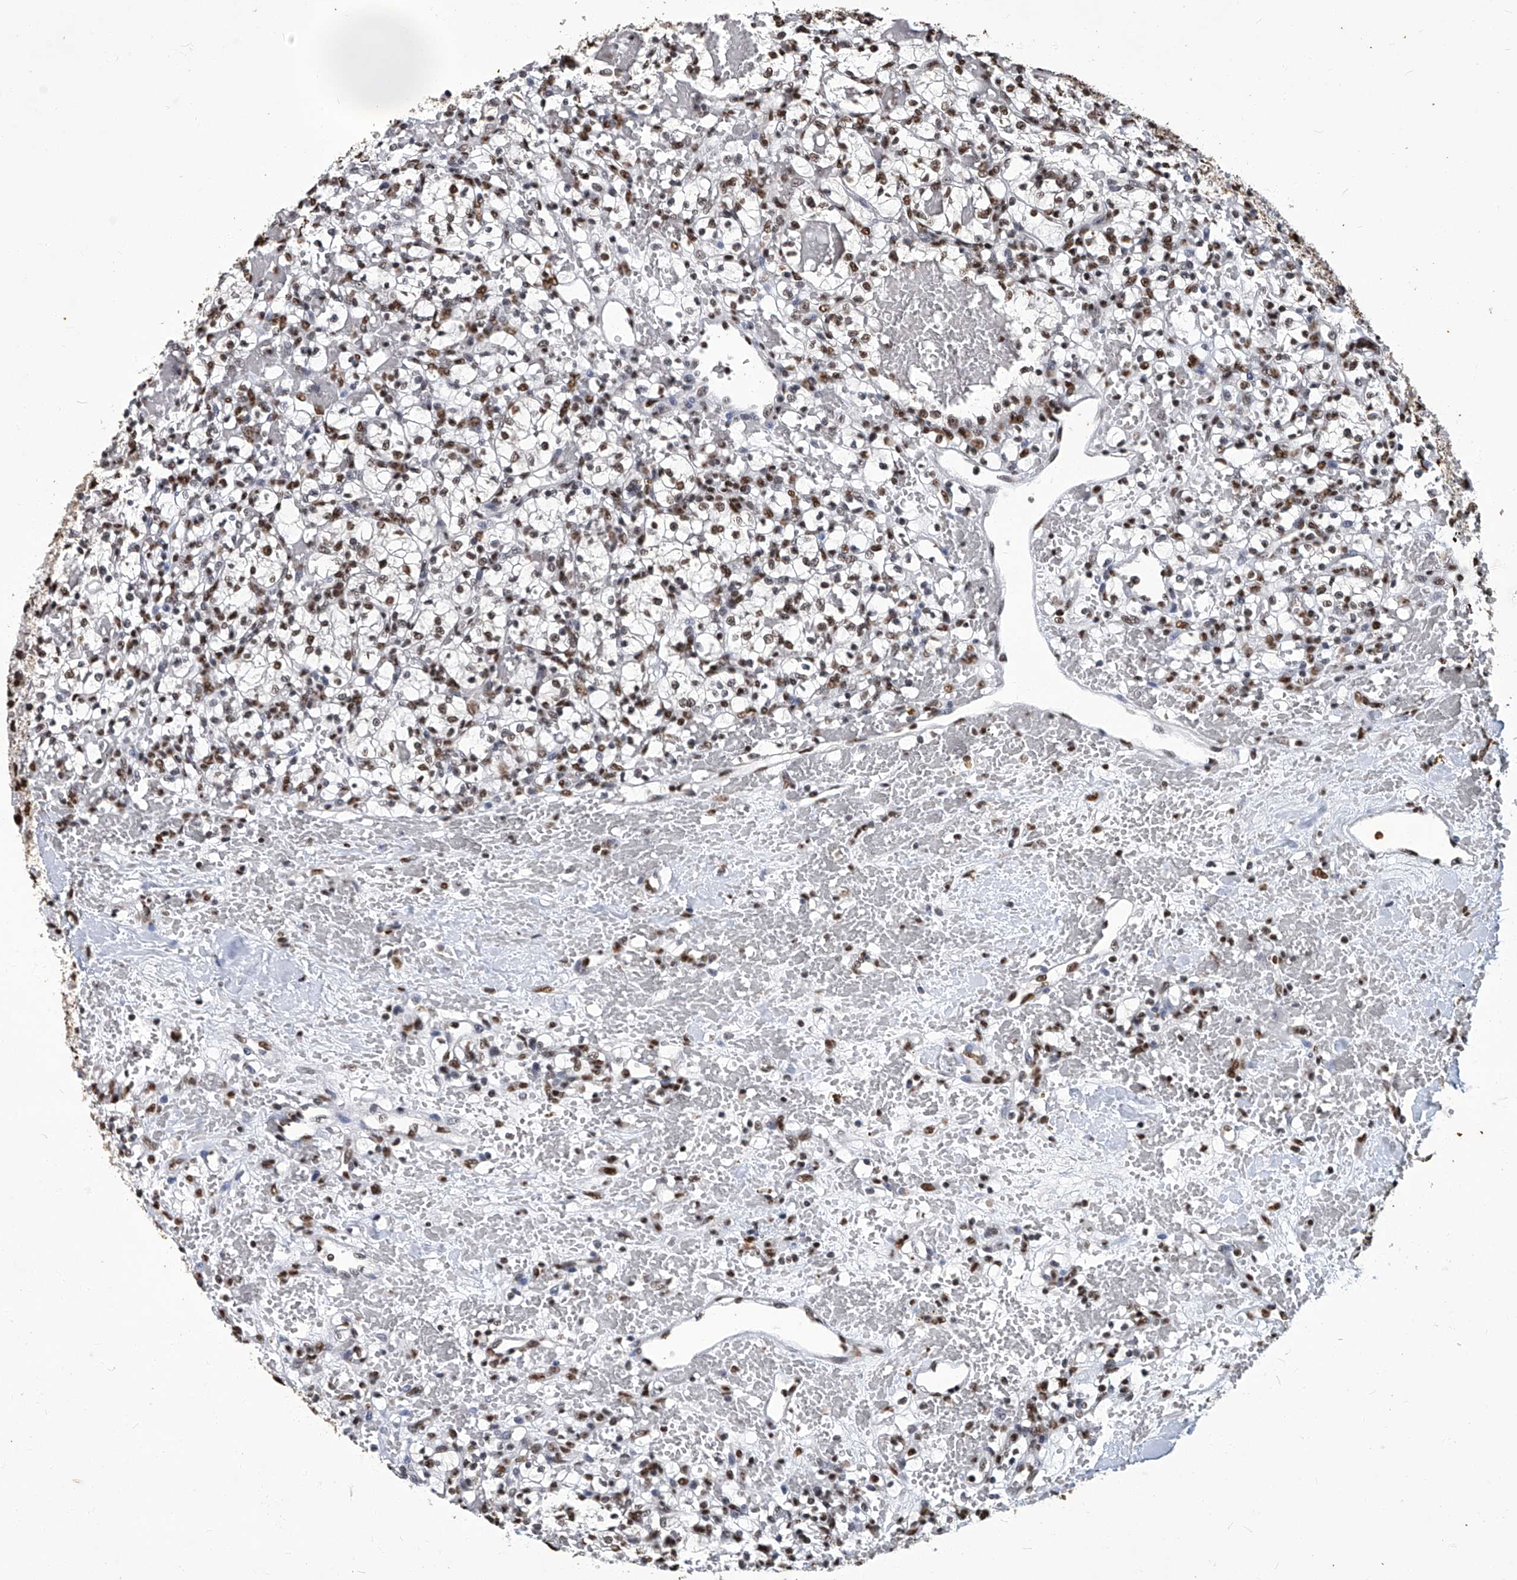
{"staining": {"intensity": "moderate", "quantity": "25%-75%", "location": "nuclear"}, "tissue": "renal cancer", "cell_type": "Tumor cells", "image_type": "cancer", "snomed": [{"axis": "morphology", "description": "Adenocarcinoma, NOS"}, {"axis": "topography", "description": "Kidney"}], "caption": "Immunohistochemistry (IHC) micrograph of human adenocarcinoma (renal) stained for a protein (brown), which demonstrates medium levels of moderate nuclear staining in about 25%-75% of tumor cells.", "gene": "HBP1", "patient": {"sex": "female", "age": 60}}